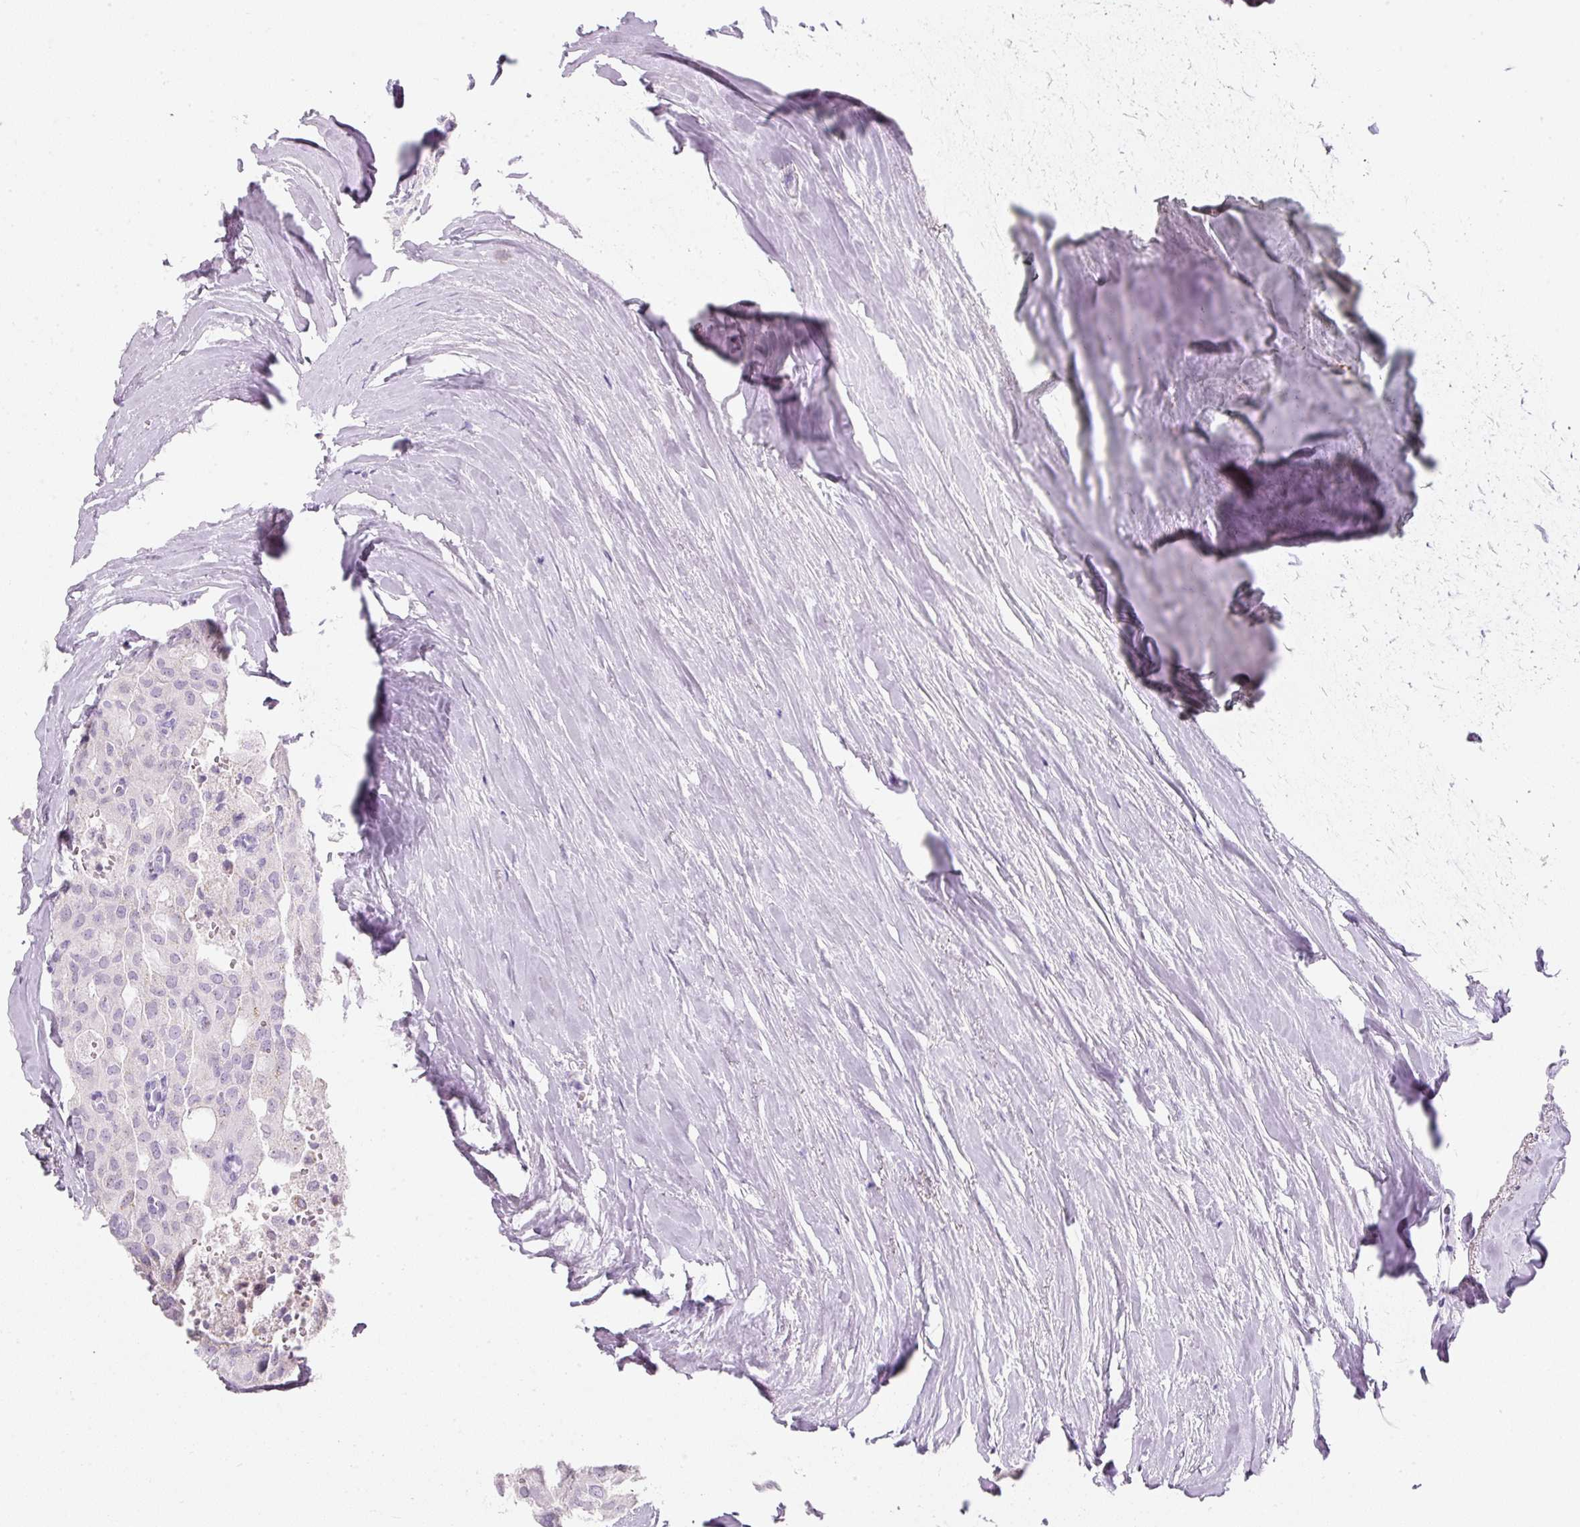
{"staining": {"intensity": "negative", "quantity": "none", "location": "none"}, "tissue": "thyroid cancer", "cell_type": "Tumor cells", "image_type": "cancer", "snomed": [{"axis": "morphology", "description": "Follicular adenoma carcinoma, NOS"}, {"axis": "topography", "description": "Thyroid gland"}], "caption": "This is a histopathology image of immunohistochemistry (IHC) staining of thyroid cancer, which shows no expression in tumor cells. (DAB (3,3'-diaminobenzidine) IHC, high magnification).", "gene": "DNM1", "patient": {"sex": "male", "age": 75}}